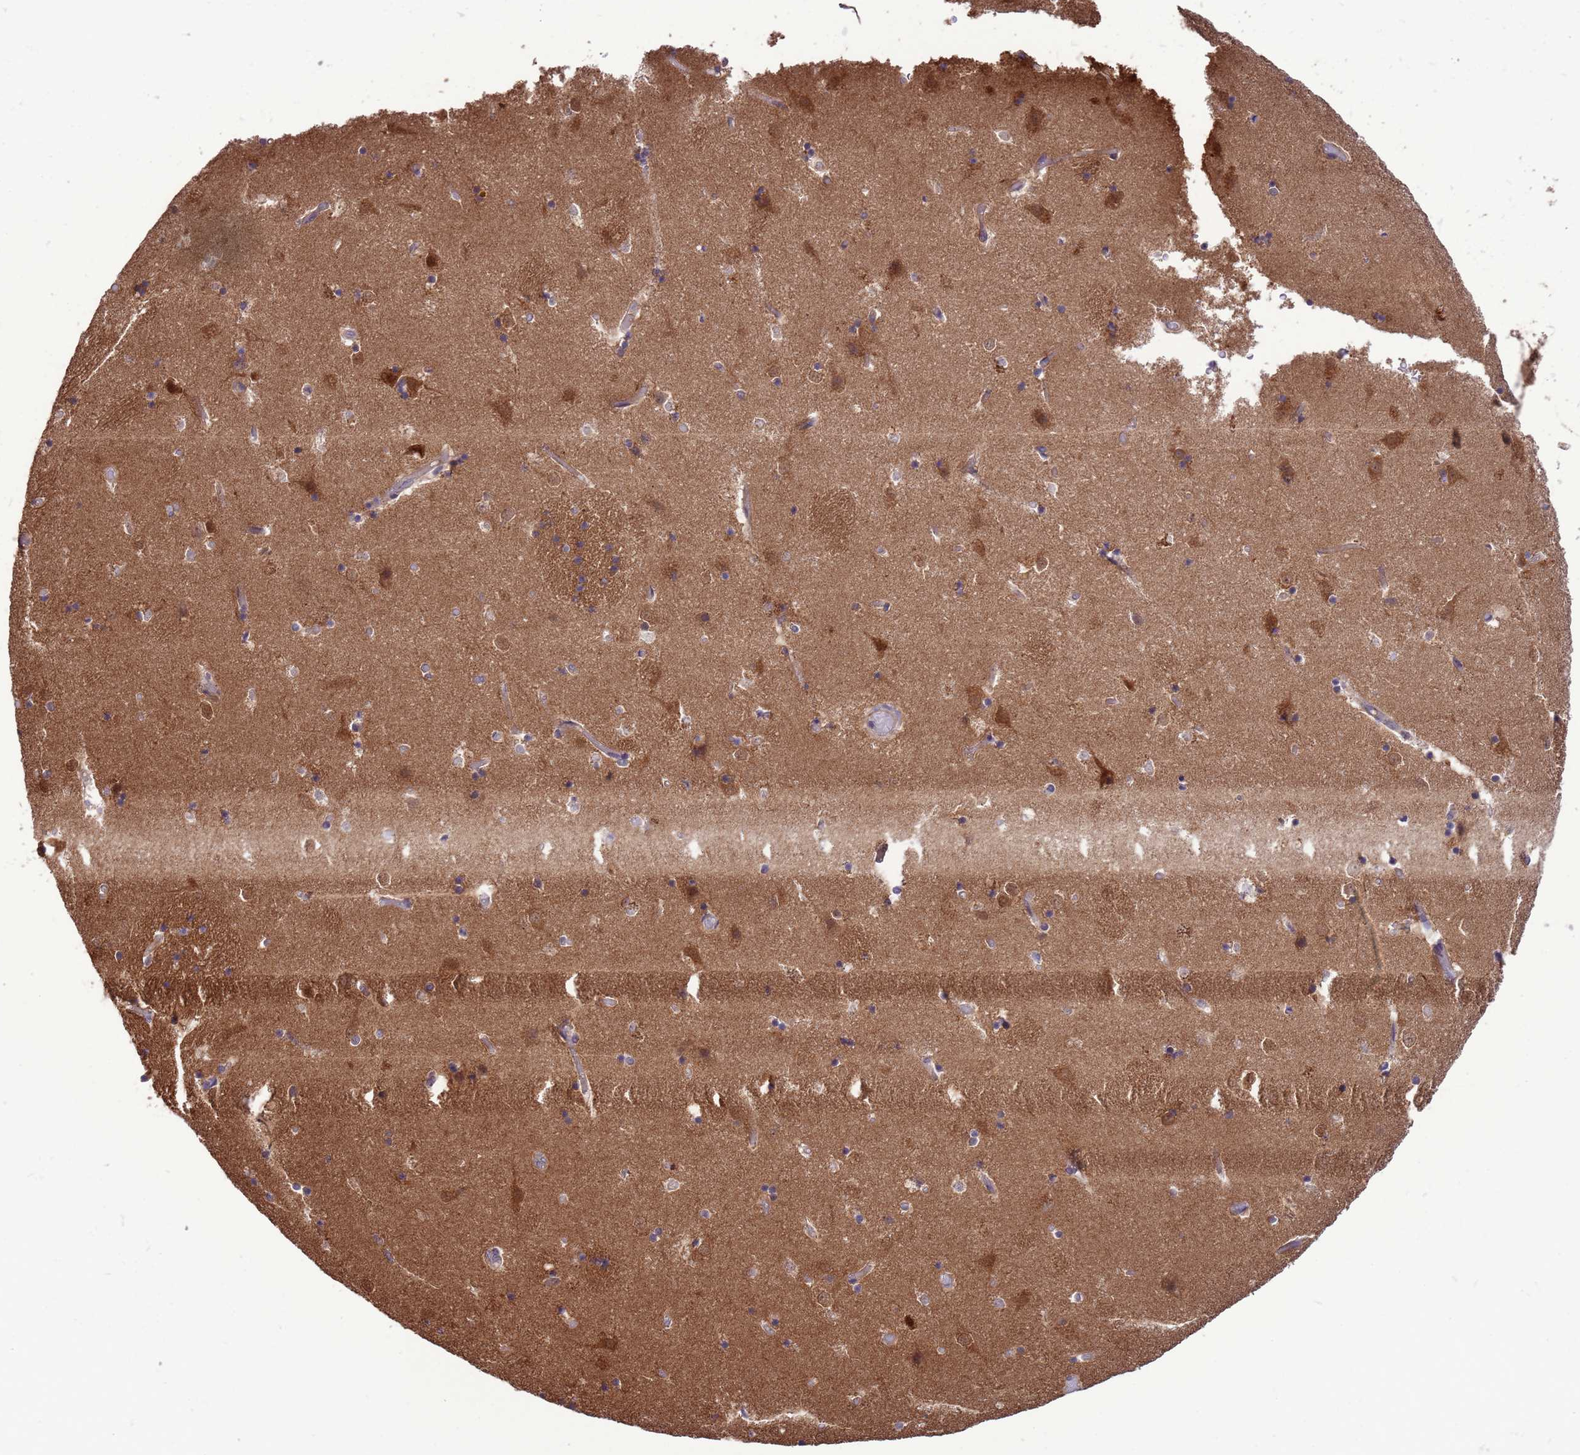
{"staining": {"intensity": "negative", "quantity": "none", "location": "none"}, "tissue": "caudate", "cell_type": "Glial cells", "image_type": "normal", "snomed": [{"axis": "morphology", "description": "Normal tissue, NOS"}, {"axis": "topography", "description": "Lateral ventricle wall"}], "caption": "The immunohistochemistry histopathology image has no significant staining in glial cells of caudate.", "gene": "GJA10", "patient": {"sex": "female", "age": 52}}